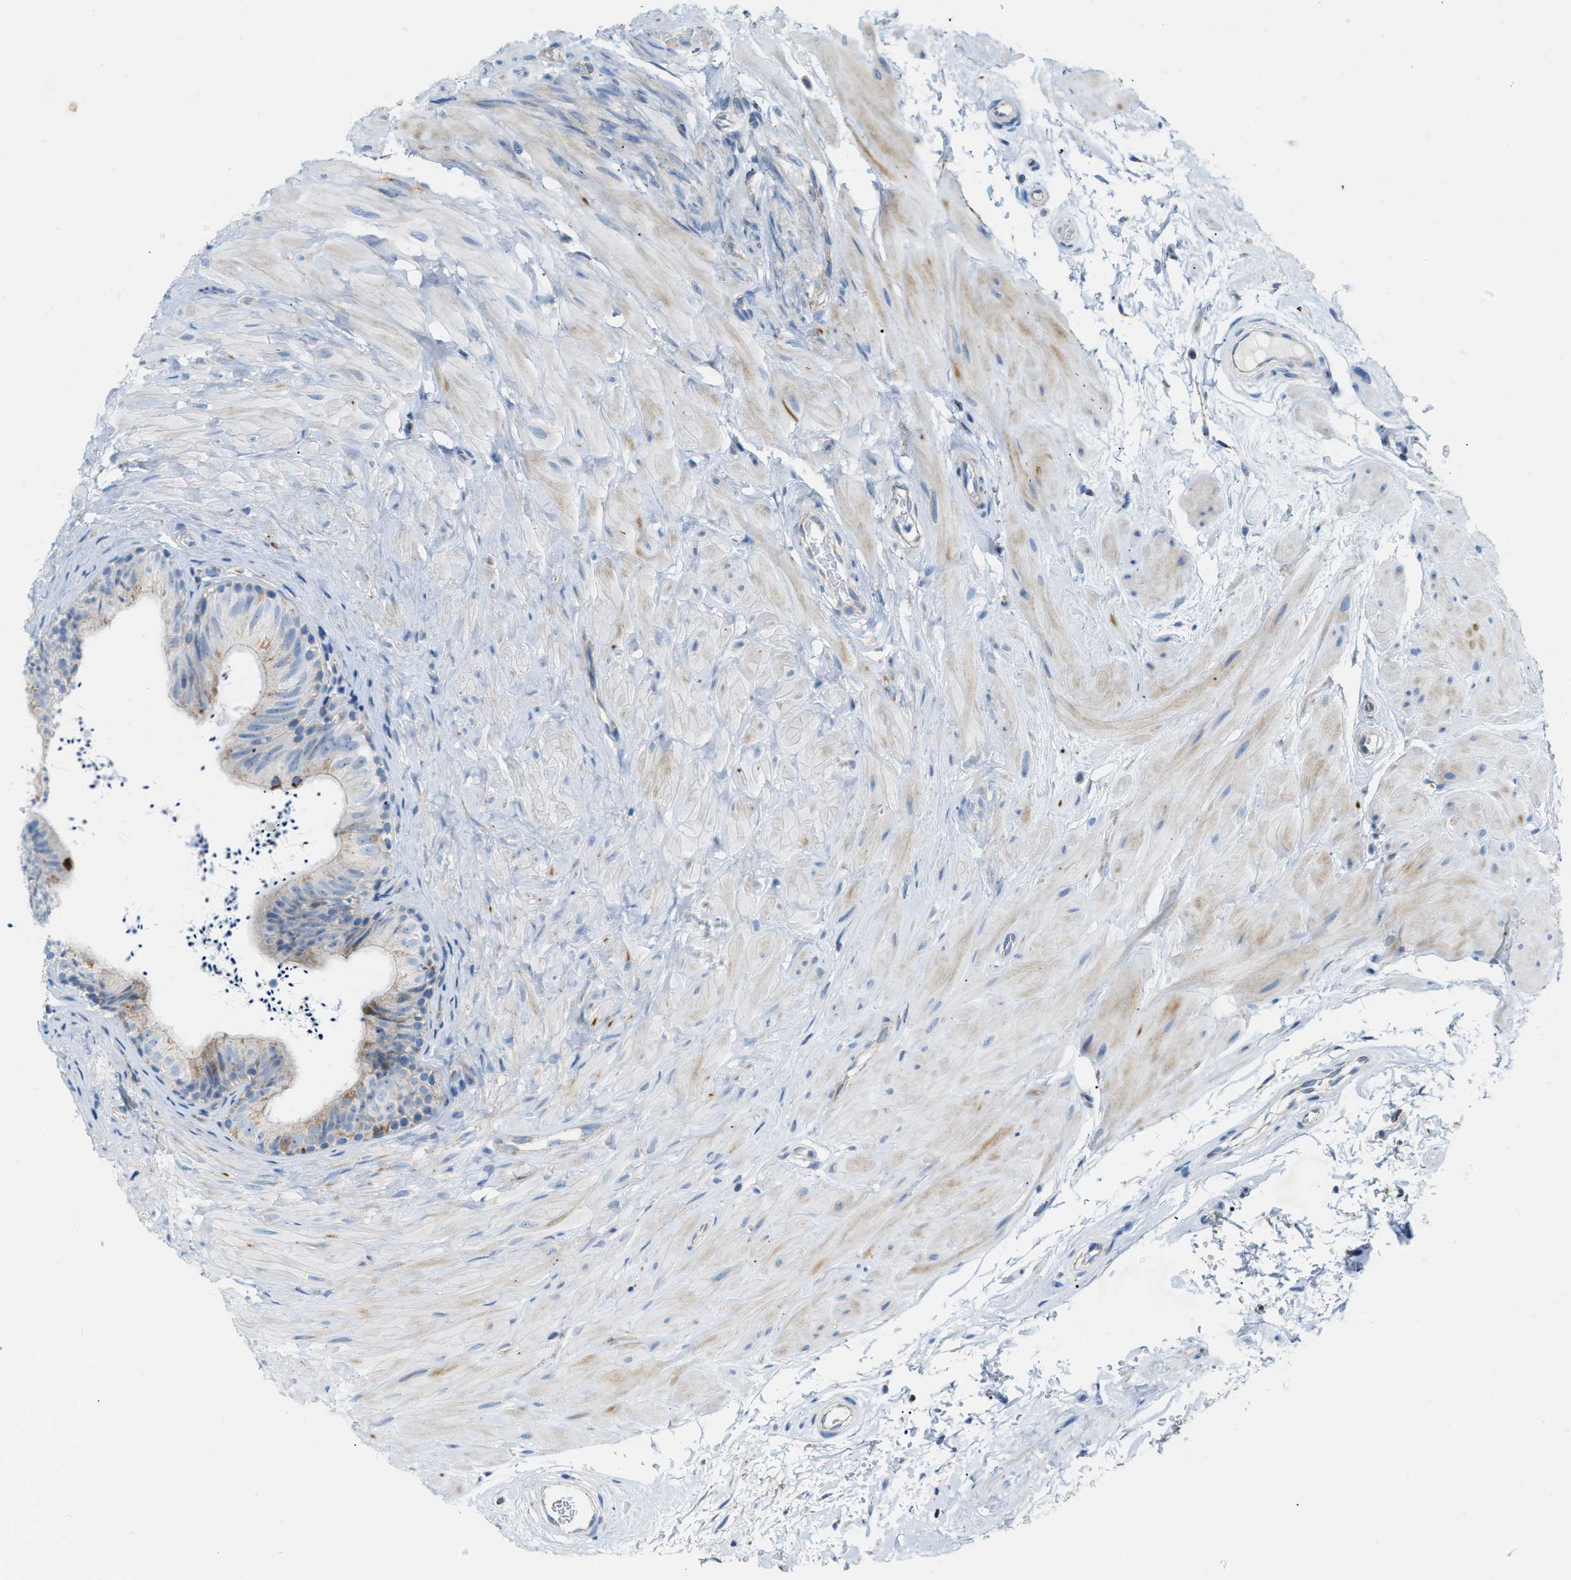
{"staining": {"intensity": "weak", "quantity": "<25%", "location": "cytoplasmic/membranous"}, "tissue": "epididymis", "cell_type": "Glandular cells", "image_type": "normal", "snomed": [{"axis": "morphology", "description": "Normal tissue, NOS"}, {"axis": "topography", "description": "Epididymis"}], "caption": "Micrograph shows no significant protein staining in glandular cells of normal epididymis. The staining is performed using DAB brown chromogen with nuclei counter-stained in using hematoxylin.", "gene": "JADE1", "patient": {"sex": "male", "age": 56}}